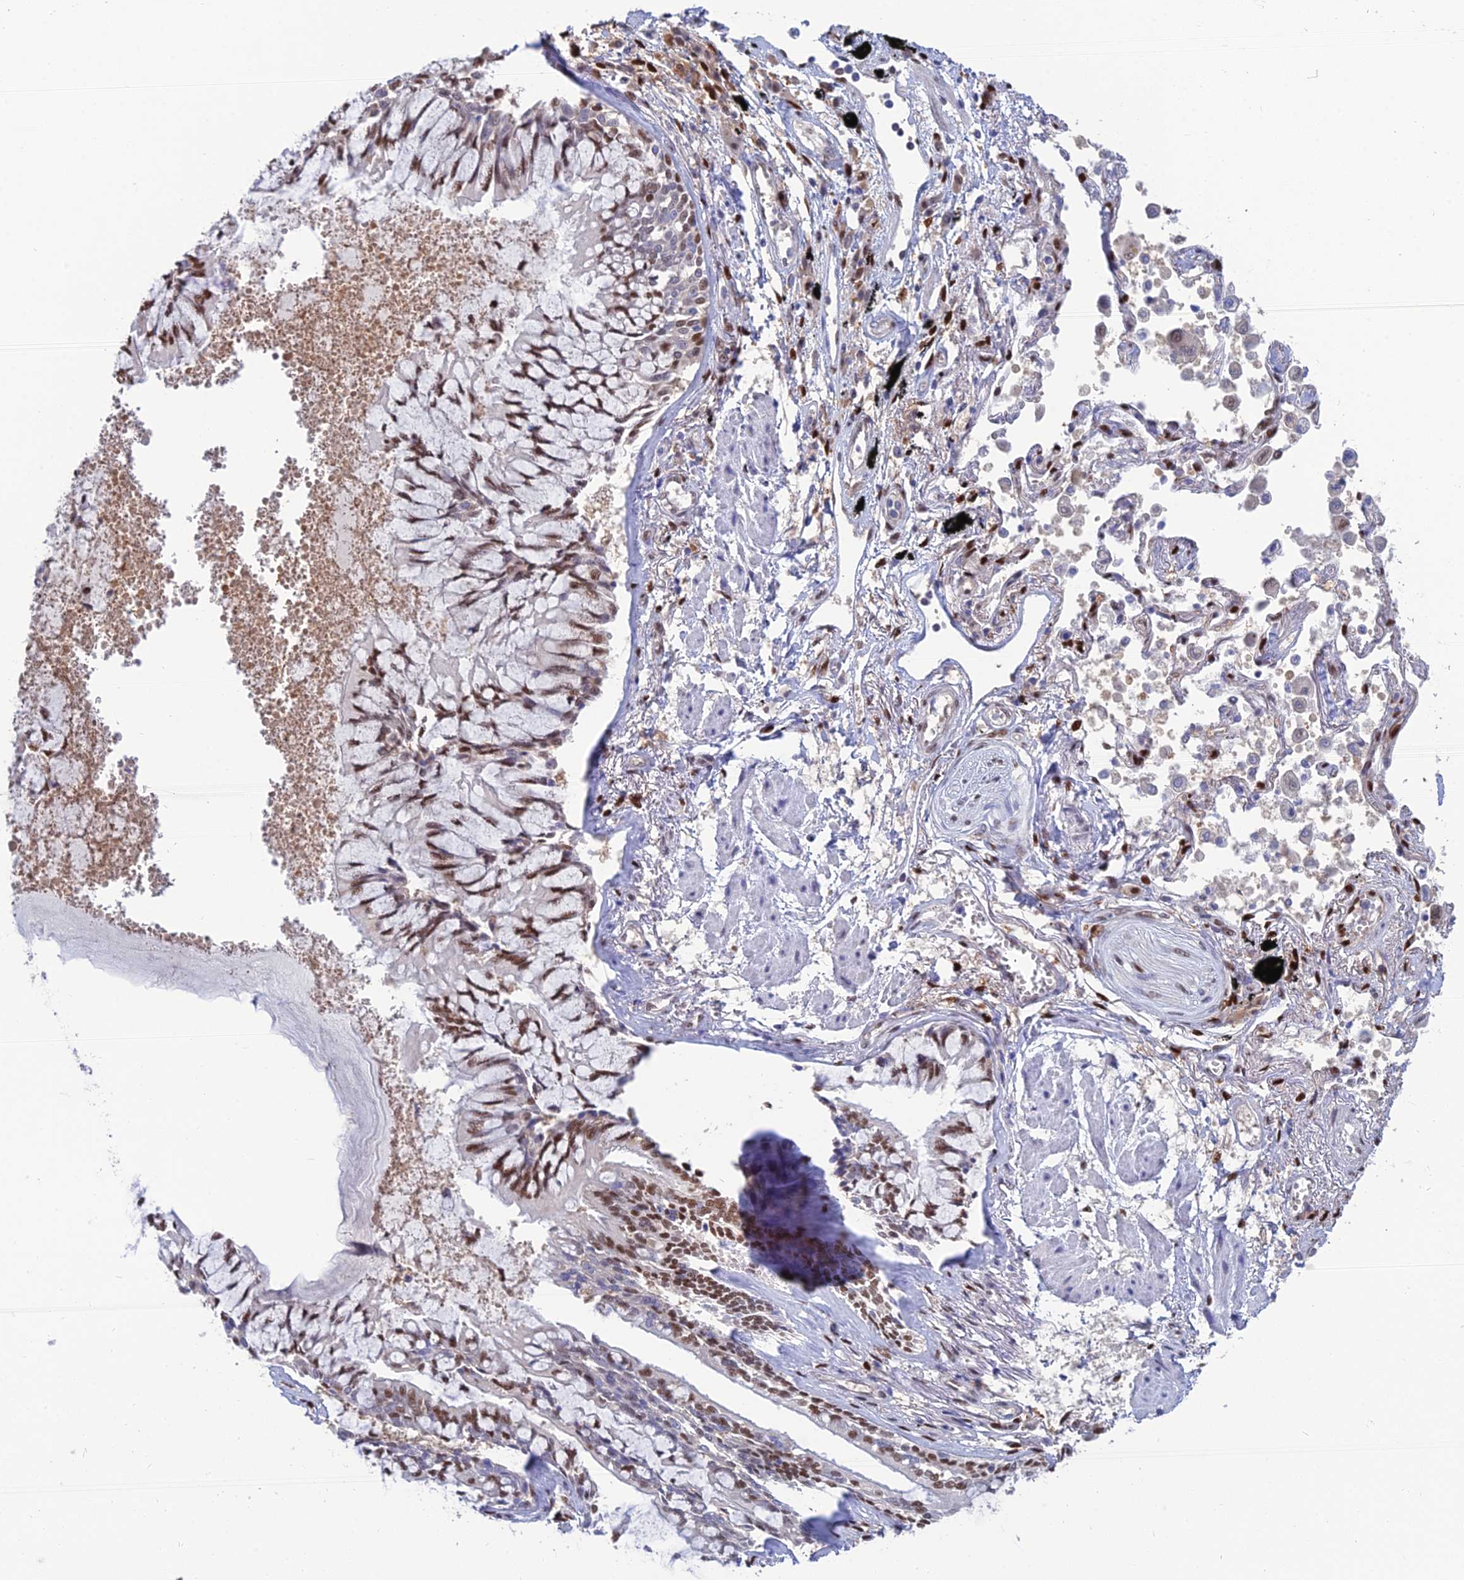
{"staining": {"intensity": "moderate", "quantity": ">75%", "location": "nuclear"}, "tissue": "lung cancer", "cell_type": "Tumor cells", "image_type": "cancer", "snomed": [{"axis": "morphology", "description": "Adenocarcinoma, NOS"}, {"axis": "topography", "description": "Lung"}], "caption": "Lung cancer (adenocarcinoma) was stained to show a protein in brown. There is medium levels of moderate nuclear positivity in about >75% of tumor cells. (brown staining indicates protein expression, while blue staining denotes nuclei).", "gene": "DNPEP", "patient": {"sex": "male", "age": 67}}